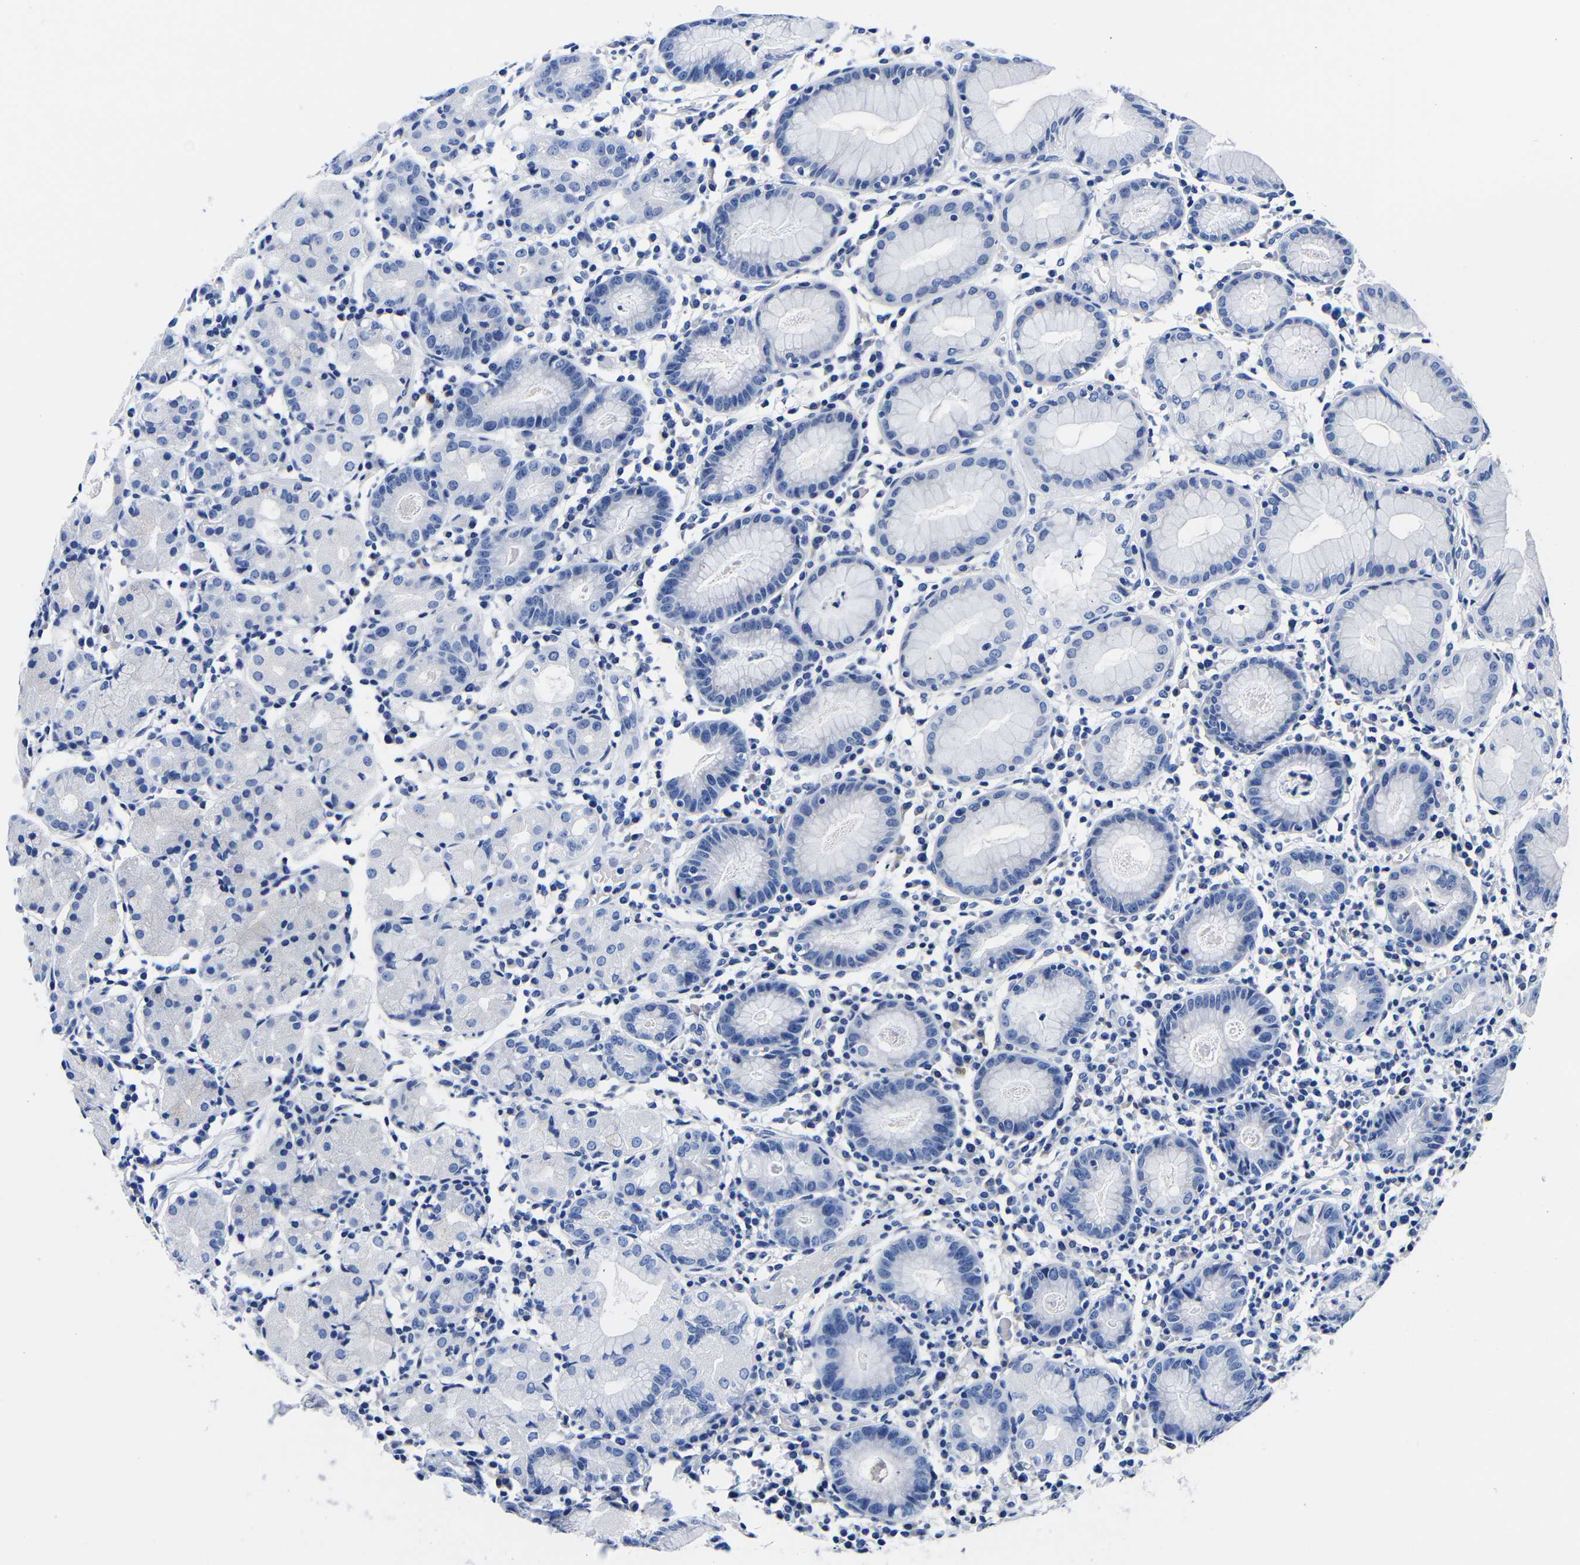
{"staining": {"intensity": "negative", "quantity": "none", "location": "none"}, "tissue": "stomach", "cell_type": "Glandular cells", "image_type": "normal", "snomed": [{"axis": "morphology", "description": "Normal tissue, NOS"}, {"axis": "topography", "description": "Stomach"}, {"axis": "topography", "description": "Stomach, lower"}], "caption": "The immunohistochemistry photomicrograph has no significant positivity in glandular cells of stomach.", "gene": "CLEC4G", "patient": {"sex": "female", "age": 75}}